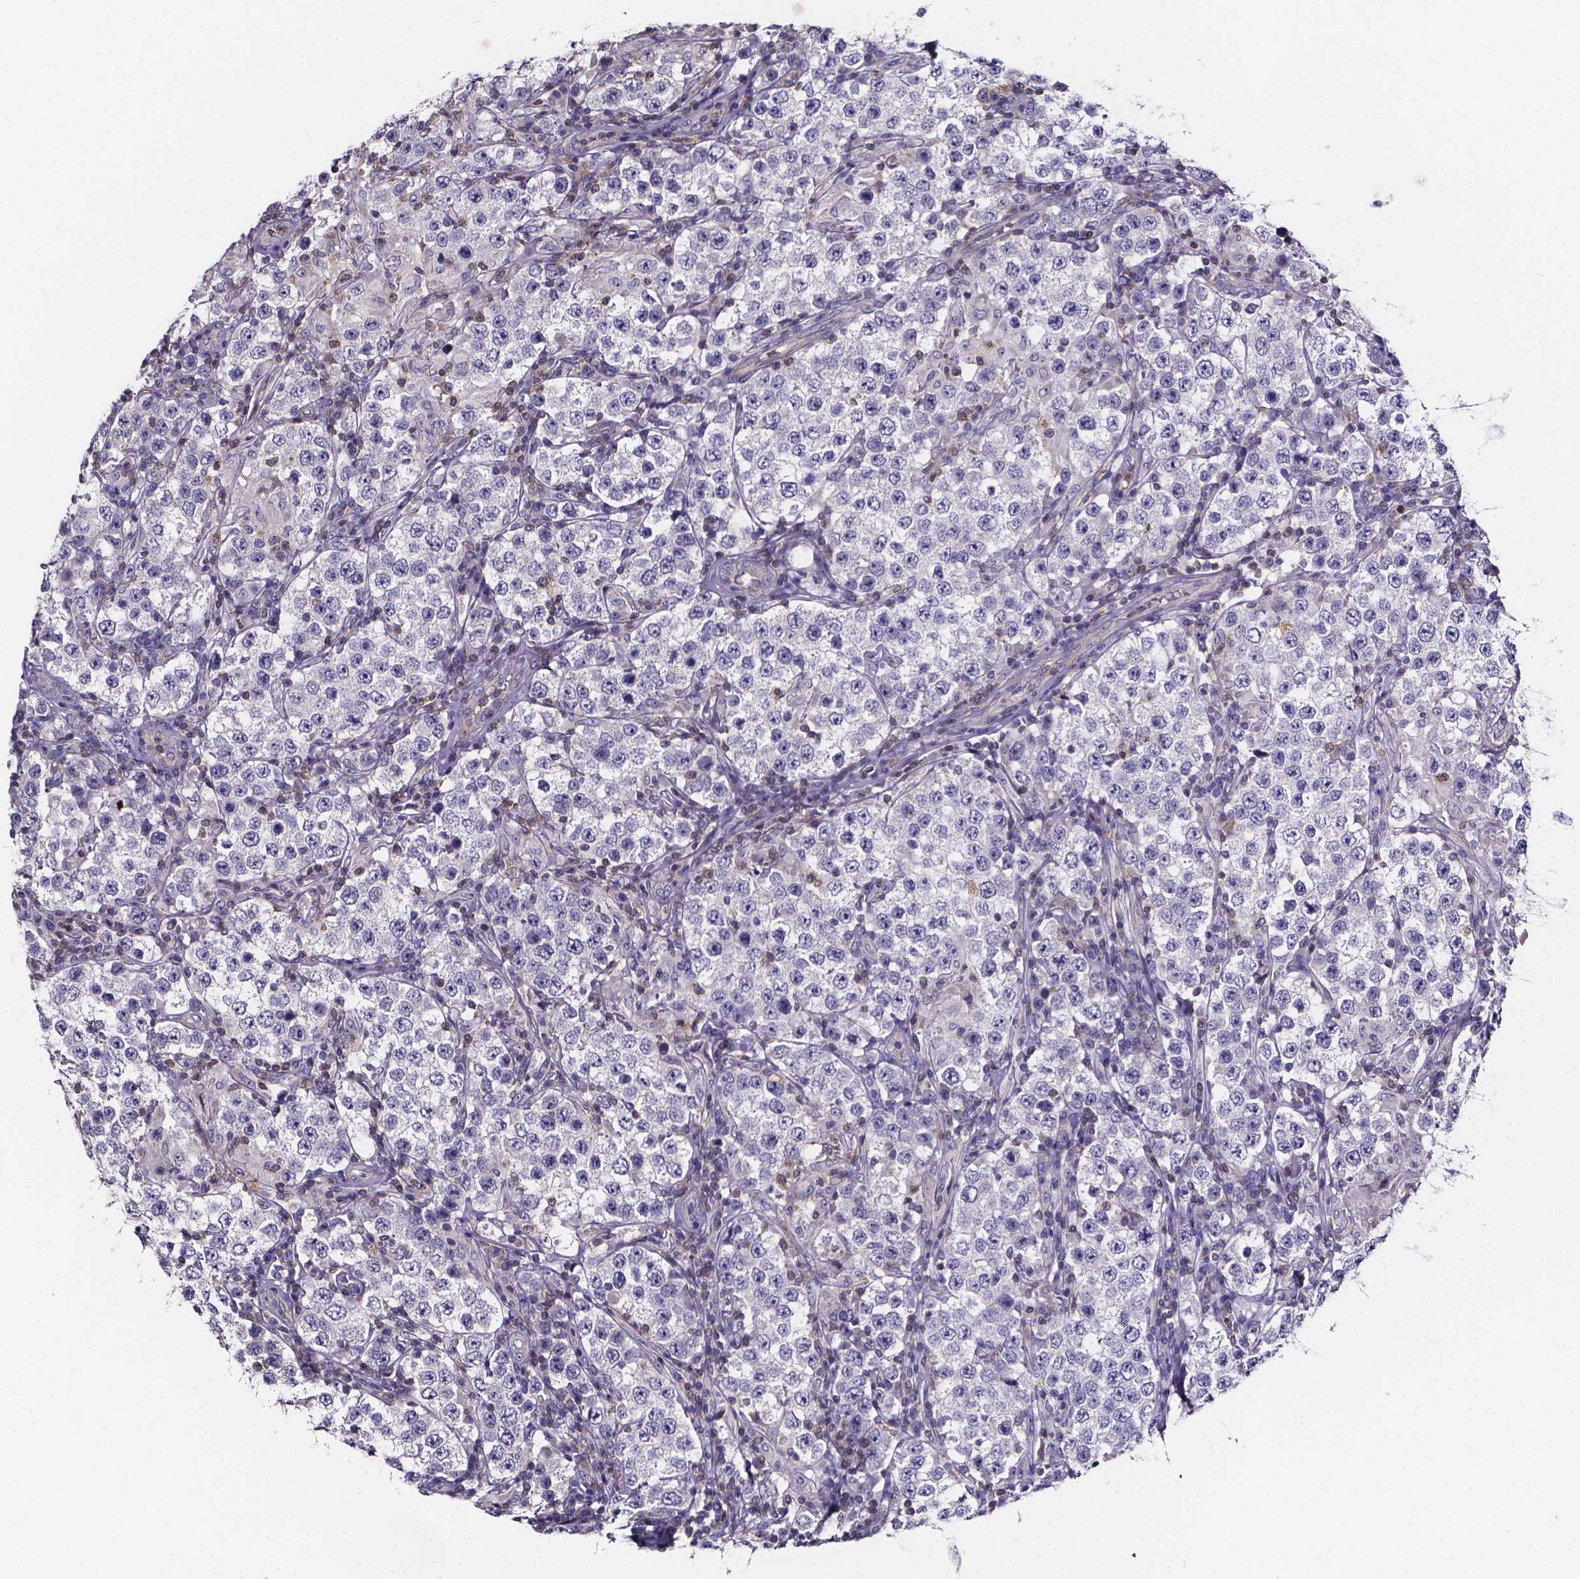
{"staining": {"intensity": "negative", "quantity": "none", "location": "none"}, "tissue": "testis cancer", "cell_type": "Tumor cells", "image_type": "cancer", "snomed": [{"axis": "morphology", "description": "Seminoma, NOS"}, {"axis": "morphology", "description": "Carcinoma, Embryonal, NOS"}, {"axis": "topography", "description": "Testis"}], "caption": "Photomicrograph shows no significant protein expression in tumor cells of seminoma (testis).", "gene": "THEMIS", "patient": {"sex": "male", "age": 41}}